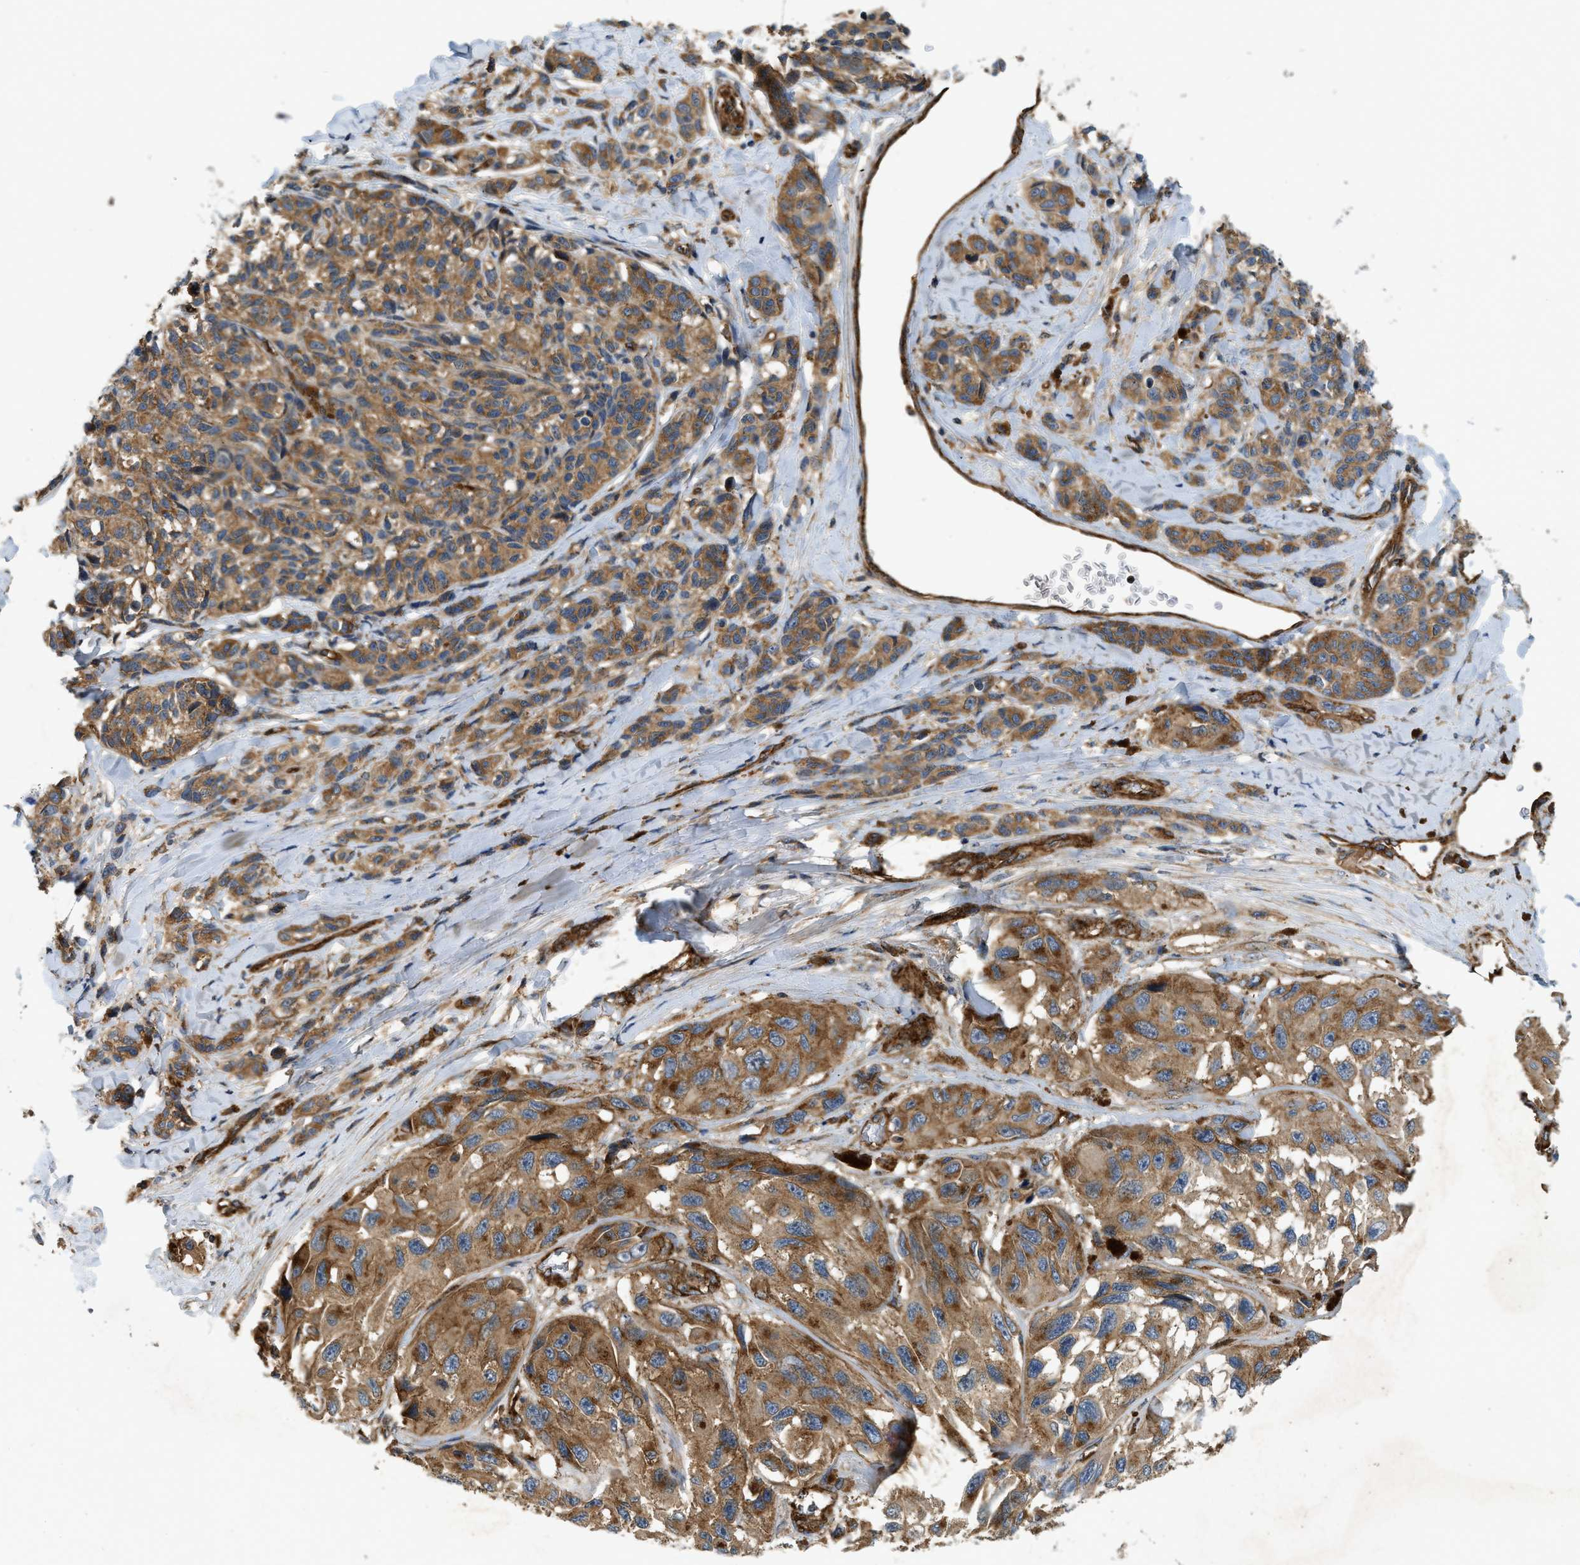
{"staining": {"intensity": "moderate", "quantity": ">75%", "location": "cytoplasmic/membranous"}, "tissue": "melanoma", "cell_type": "Tumor cells", "image_type": "cancer", "snomed": [{"axis": "morphology", "description": "Malignant melanoma, NOS"}, {"axis": "topography", "description": "Skin"}], "caption": "High-magnification brightfield microscopy of malignant melanoma stained with DAB (3,3'-diaminobenzidine) (brown) and counterstained with hematoxylin (blue). tumor cells exhibit moderate cytoplasmic/membranous positivity is appreciated in about>75% of cells. The protein is stained brown, and the nuclei are stained in blue (DAB (3,3'-diaminobenzidine) IHC with brightfield microscopy, high magnification).", "gene": "HIP1", "patient": {"sex": "female", "age": 73}}